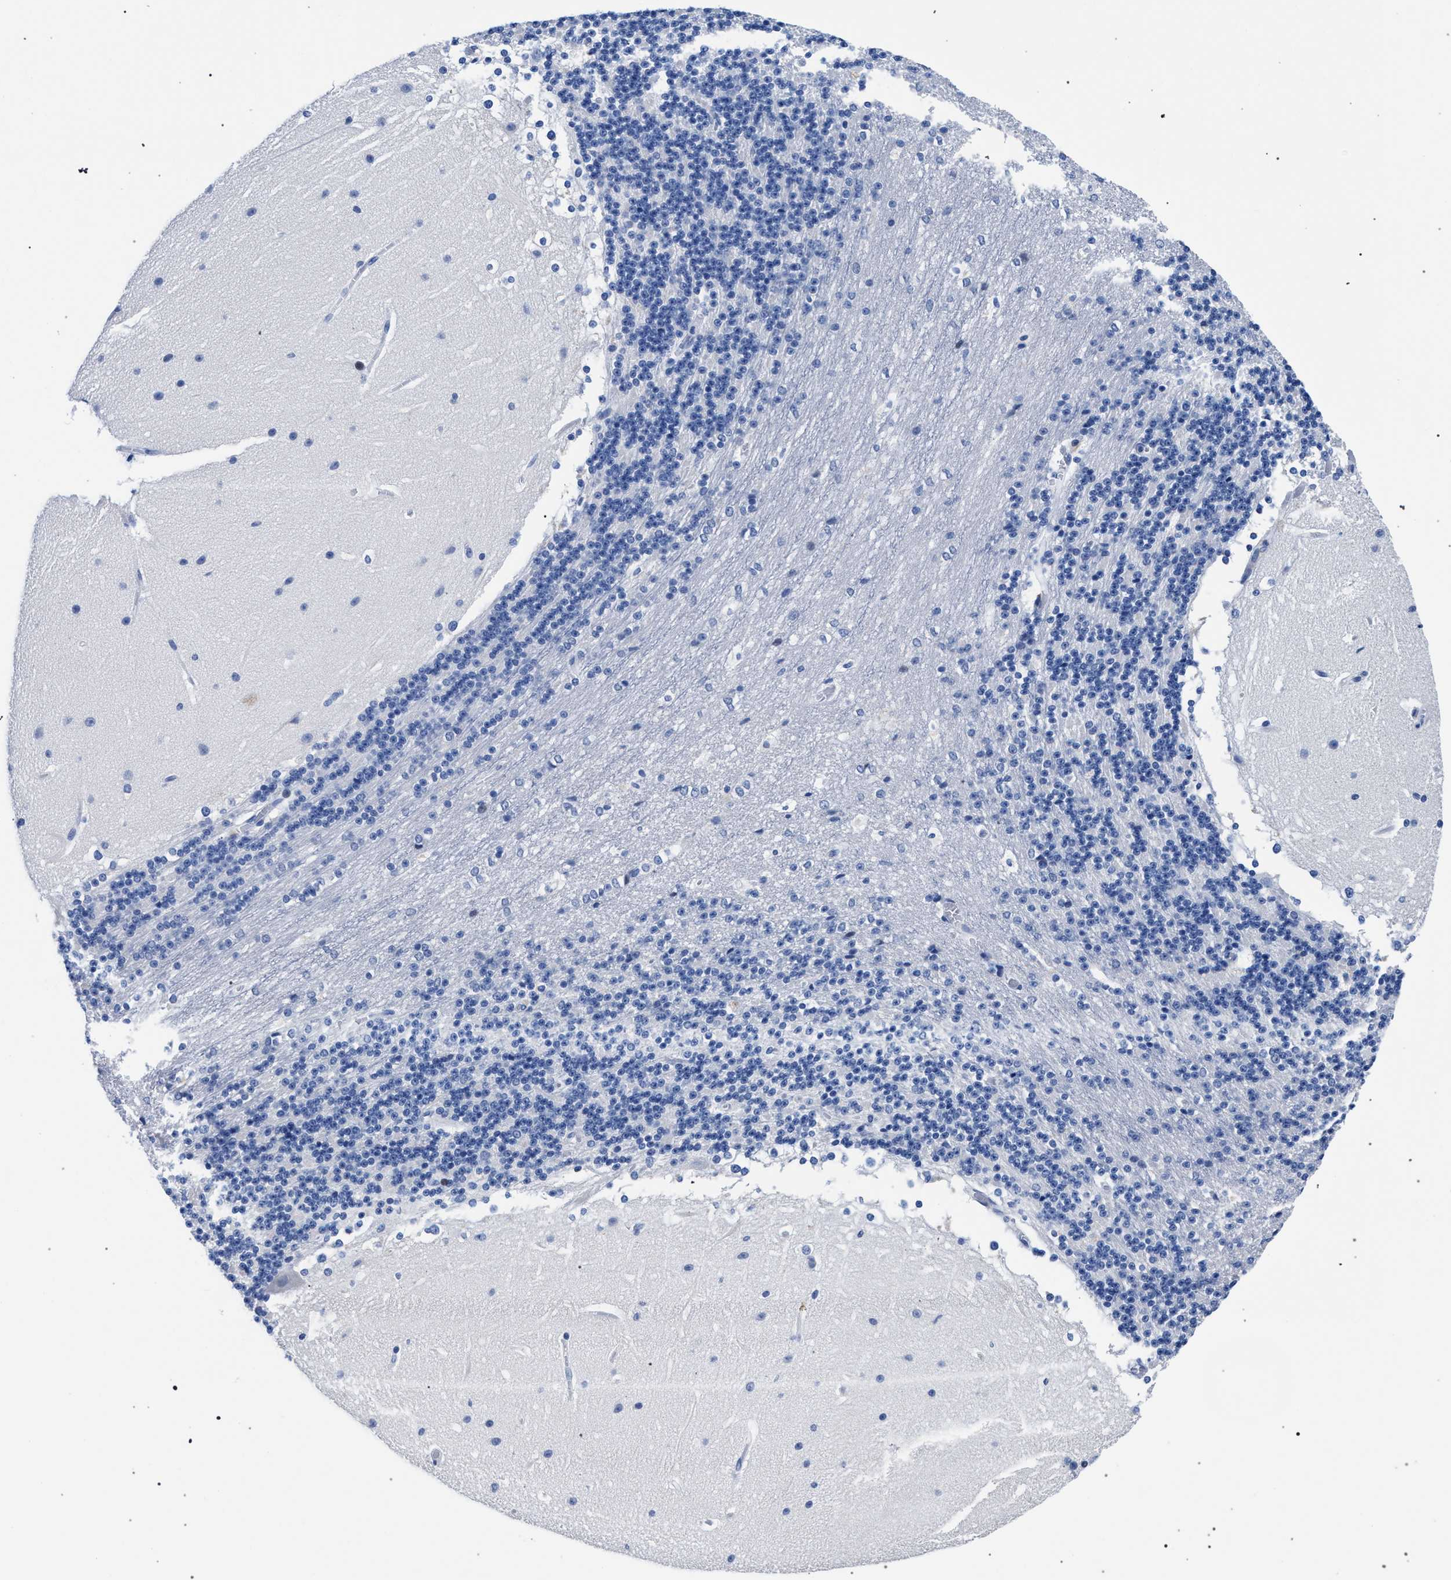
{"staining": {"intensity": "negative", "quantity": "none", "location": "none"}, "tissue": "cerebellum", "cell_type": "Cells in granular layer", "image_type": "normal", "snomed": [{"axis": "morphology", "description": "Normal tissue, NOS"}, {"axis": "topography", "description": "Cerebellum"}], "caption": "High power microscopy image of an immunohistochemistry histopathology image of benign cerebellum, revealing no significant staining in cells in granular layer.", "gene": "KLRK1", "patient": {"sex": "female", "age": 19}}